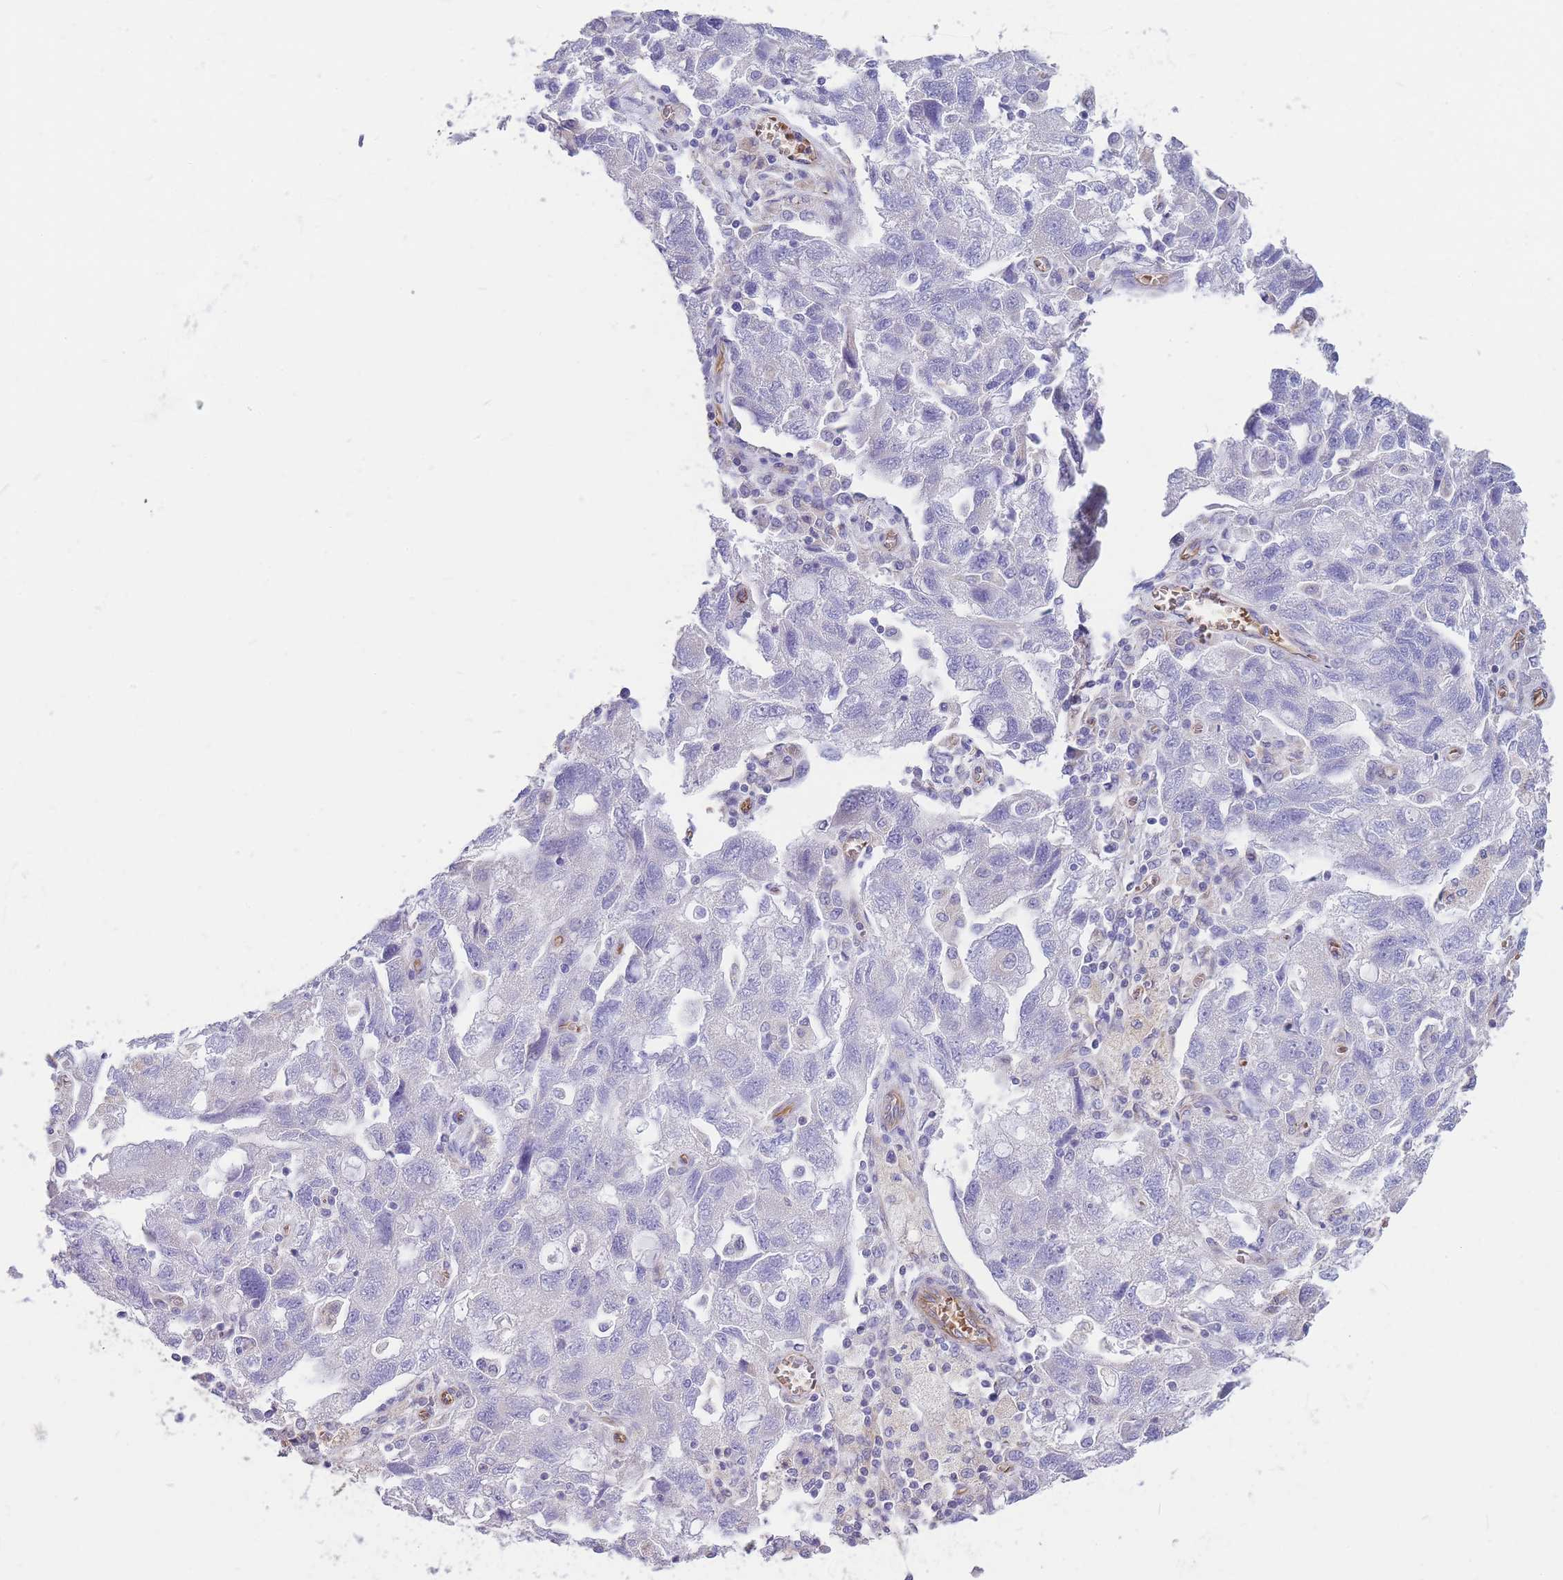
{"staining": {"intensity": "negative", "quantity": "none", "location": "none"}, "tissue": "ovarian cancer", "cell_type": "Tumor cells", "image_type": "cancer", "snomed": [{"axis": "morphology", "description": "Carcinoma, NOS"}, {"axis": "morphology", "description": "Cystadenocarcinoma, serous, NOS"}, {"axis": "topography", "description": "Ovary"}], "caption": "Immunohistochemical staining of human ovarian cancer displays no significant expression in tumor cells.", "gene": "ANKRD53", "patient": {"sex": "female", "age": 69}}